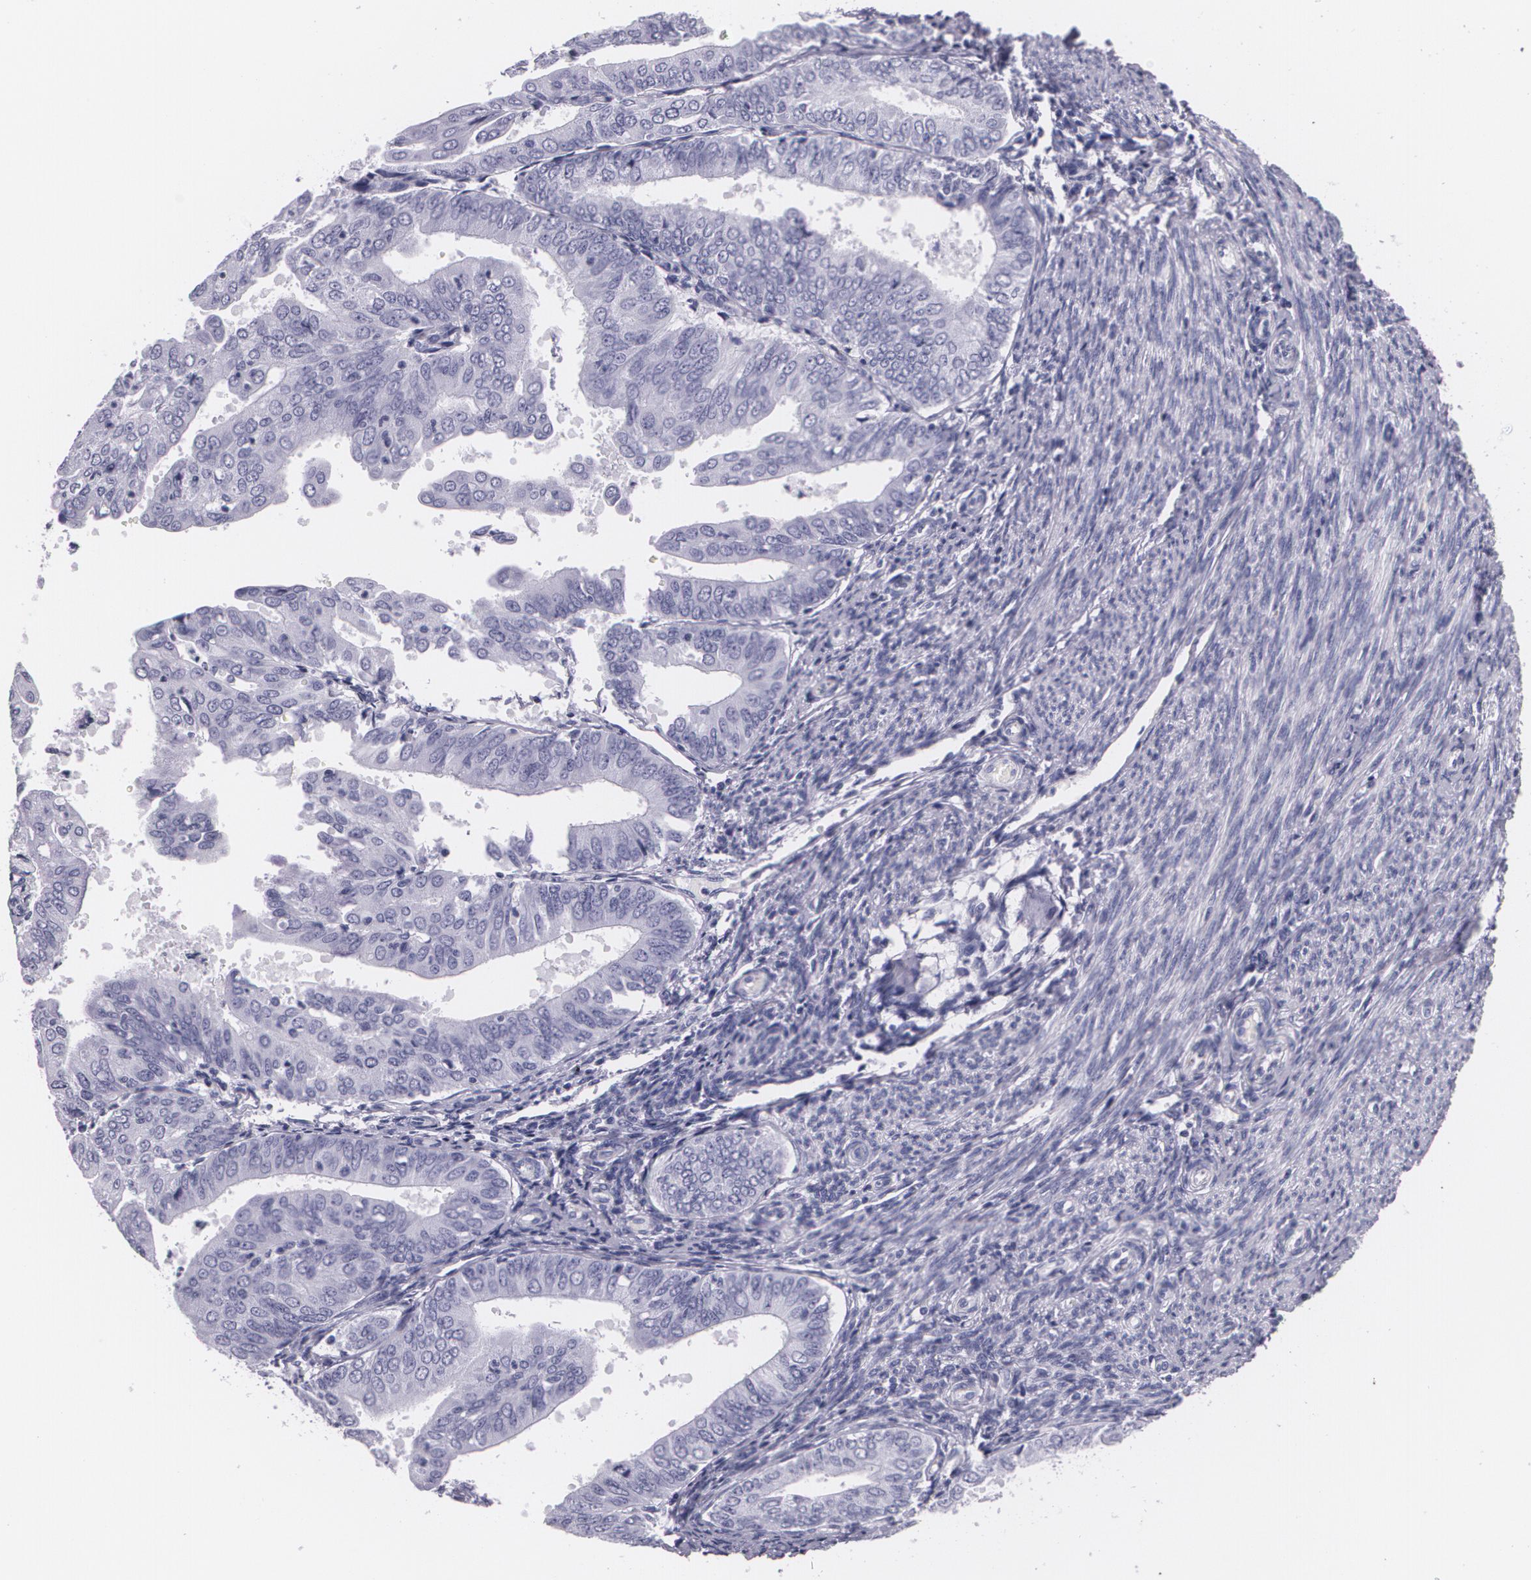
{"staining": {"intensity": "negative", "quantity": "none", "location": "none"}, "tissue": "endometrial cancer", "cell_type": "Tumor cells", "image_type": "cancer", "snomed": [{"axis": "morphology", "description": "Adenocarcinoma, NOS"}, {"axis": "topography", "description": "Endometrium"}], "caption": "Tumor cells show no significant staining in adenocarcinoma (endometrial).", "gene": "DLG4", "patient": {"sex": "female", "age": 79}}